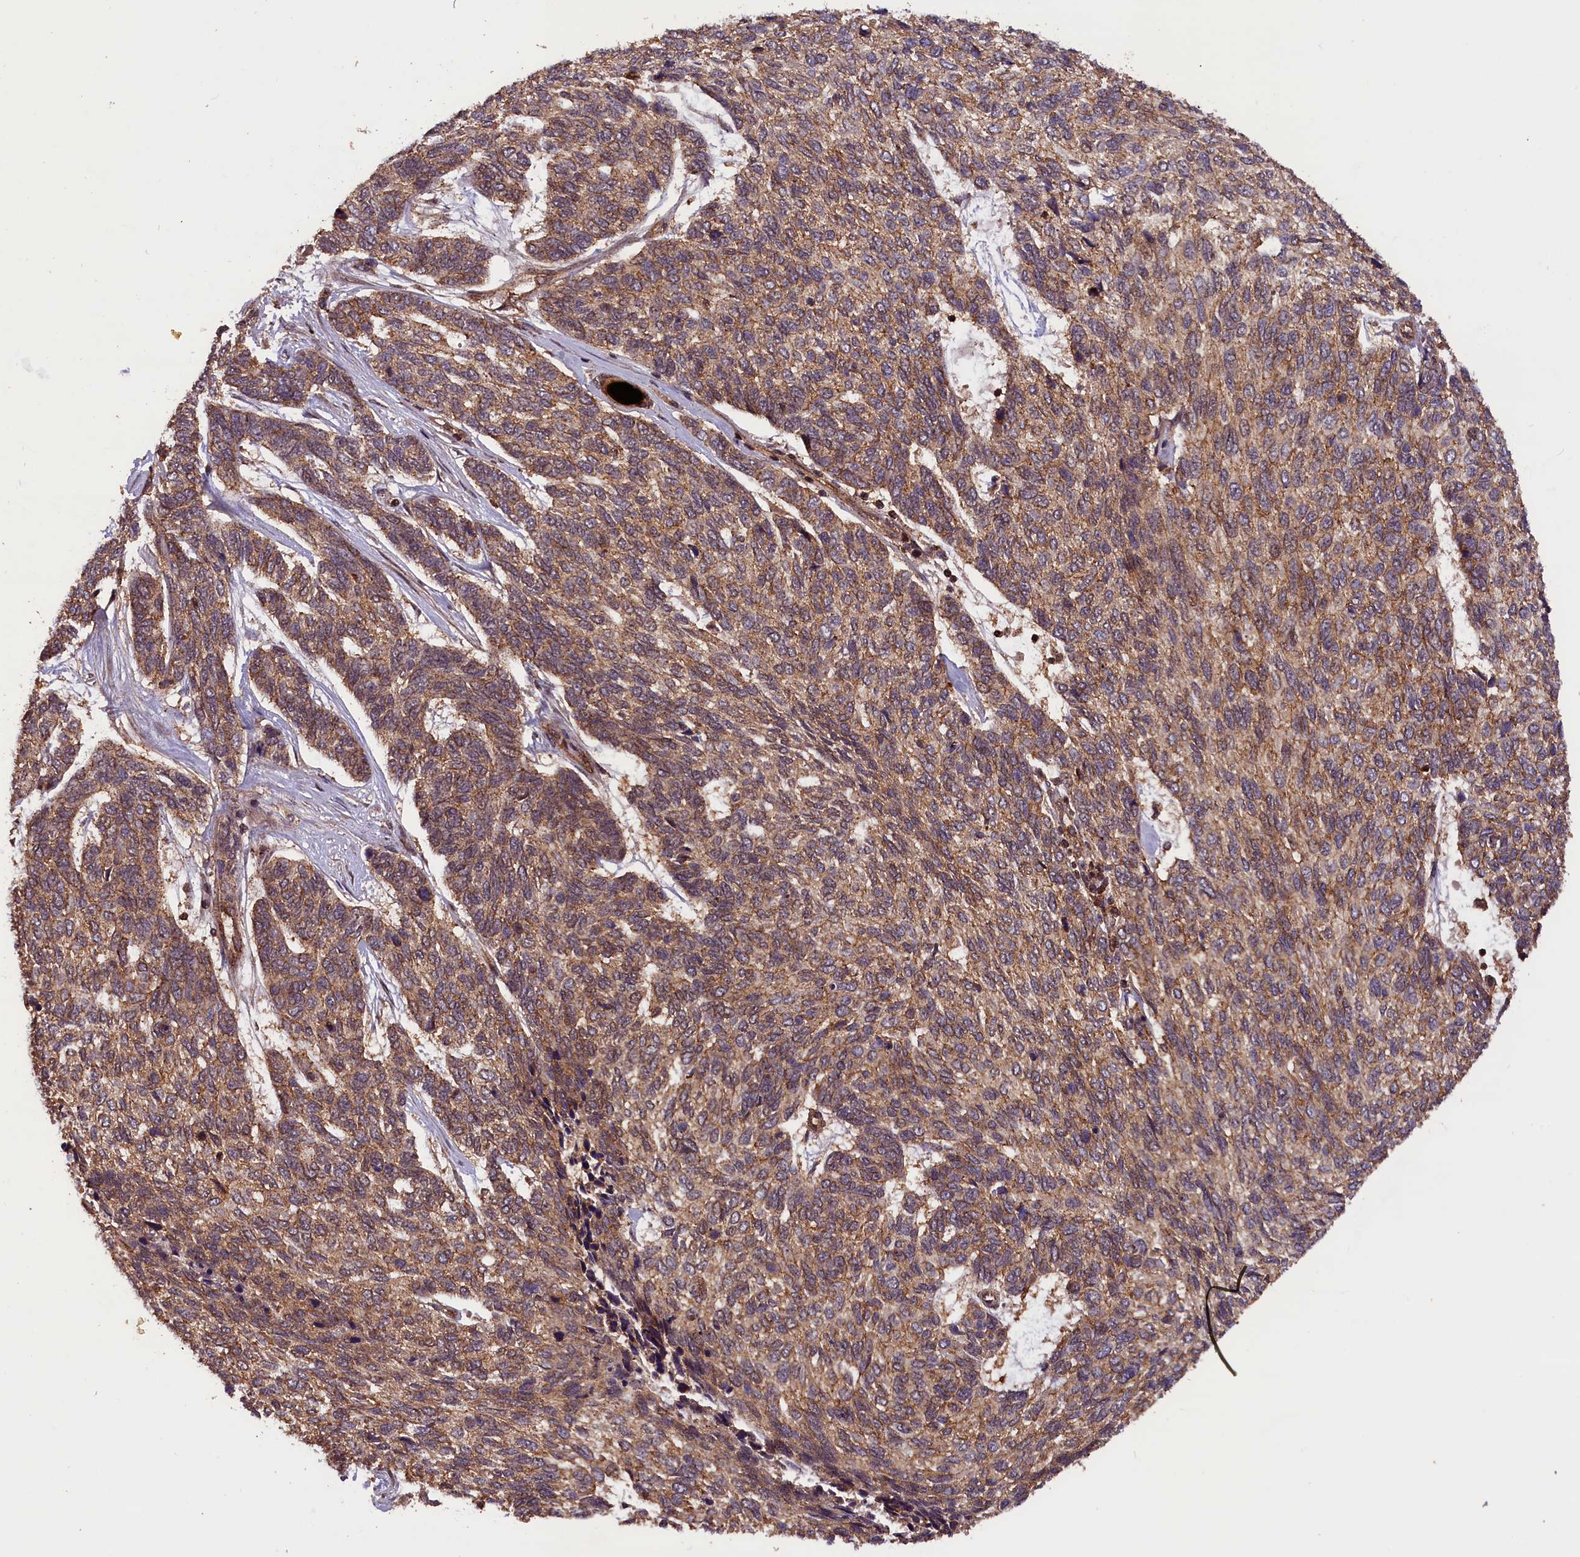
{"staining": {"intensity": "moderate", "quantity": ">75%", "location": "cytoplasmic/membranous"}, "tissue": "skin cancer", "cell_type": "Tumor cells", "image_type": "cancer", "snomed": [{"axis": "morphology", "description": "Basal cell carcinoma"}, {"axis": "topography", "description": "Skin"}], "caption": "Immunohistochemical staining of skin basal cell carcinoma exhibits medium levels of moderate cytoplasmic/membranous expression in about >75% of tumor cells.", "gene": "IST1", "patient": {"sex": "female", "age": 65}}